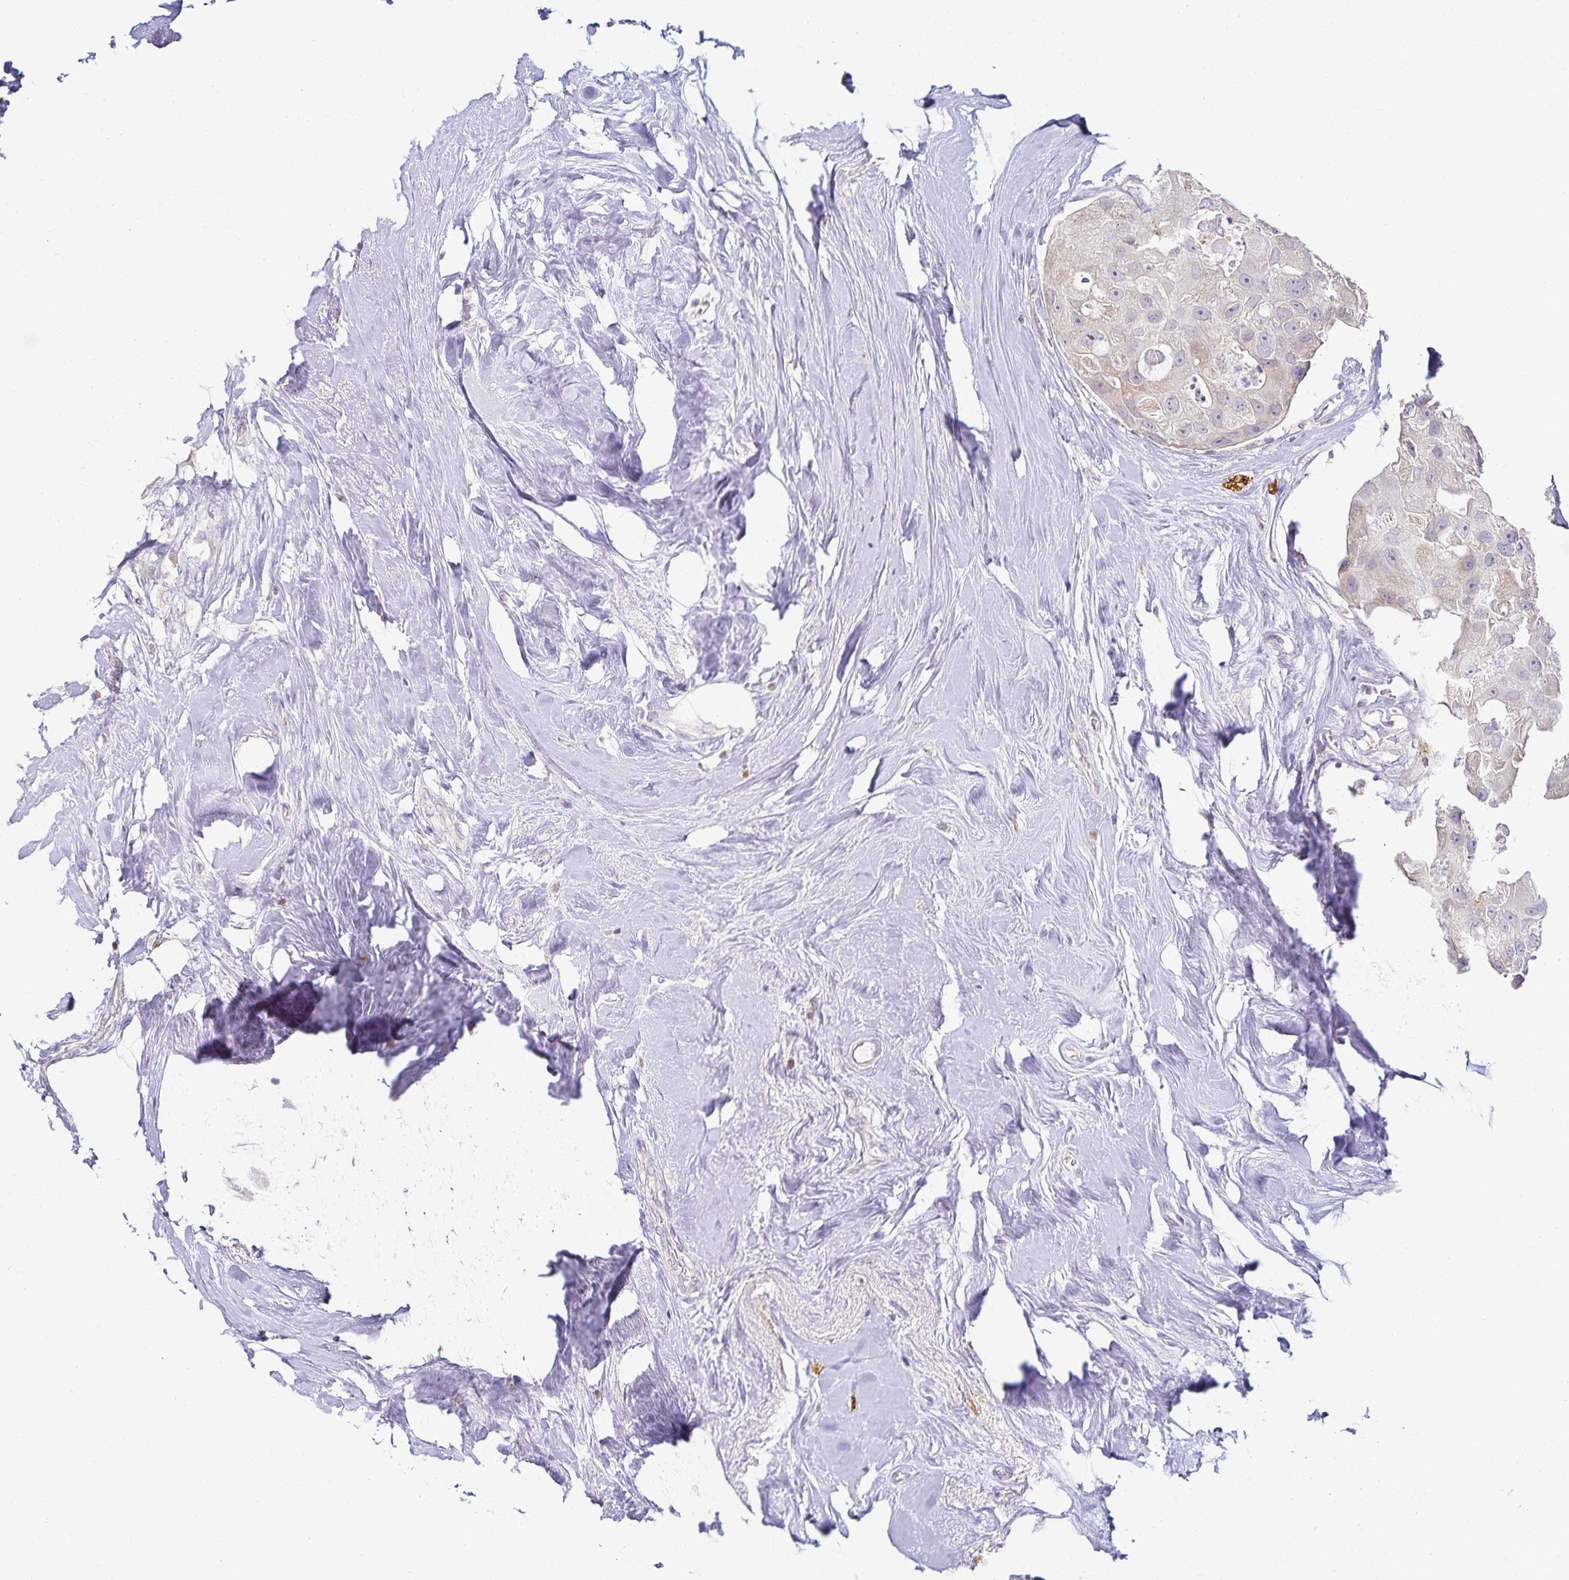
{"staining": {"intensity": "negative", "quantity": "none", "location": "none"}, "tissue": "breast cancer", "cell_type": "Tumor cells", "image_type": "cancer", "snomed": [{"axis": "morphology", "description": "Duct carcinoma"}, {"axis": "topography", "description": "Breast"}], "caption": "There is no significant positivity in tumor cells of breast cancer (infiltrating ductal carcinoma).", "gene": "GP2", "patient": {"sex": "female", "age": 43}}